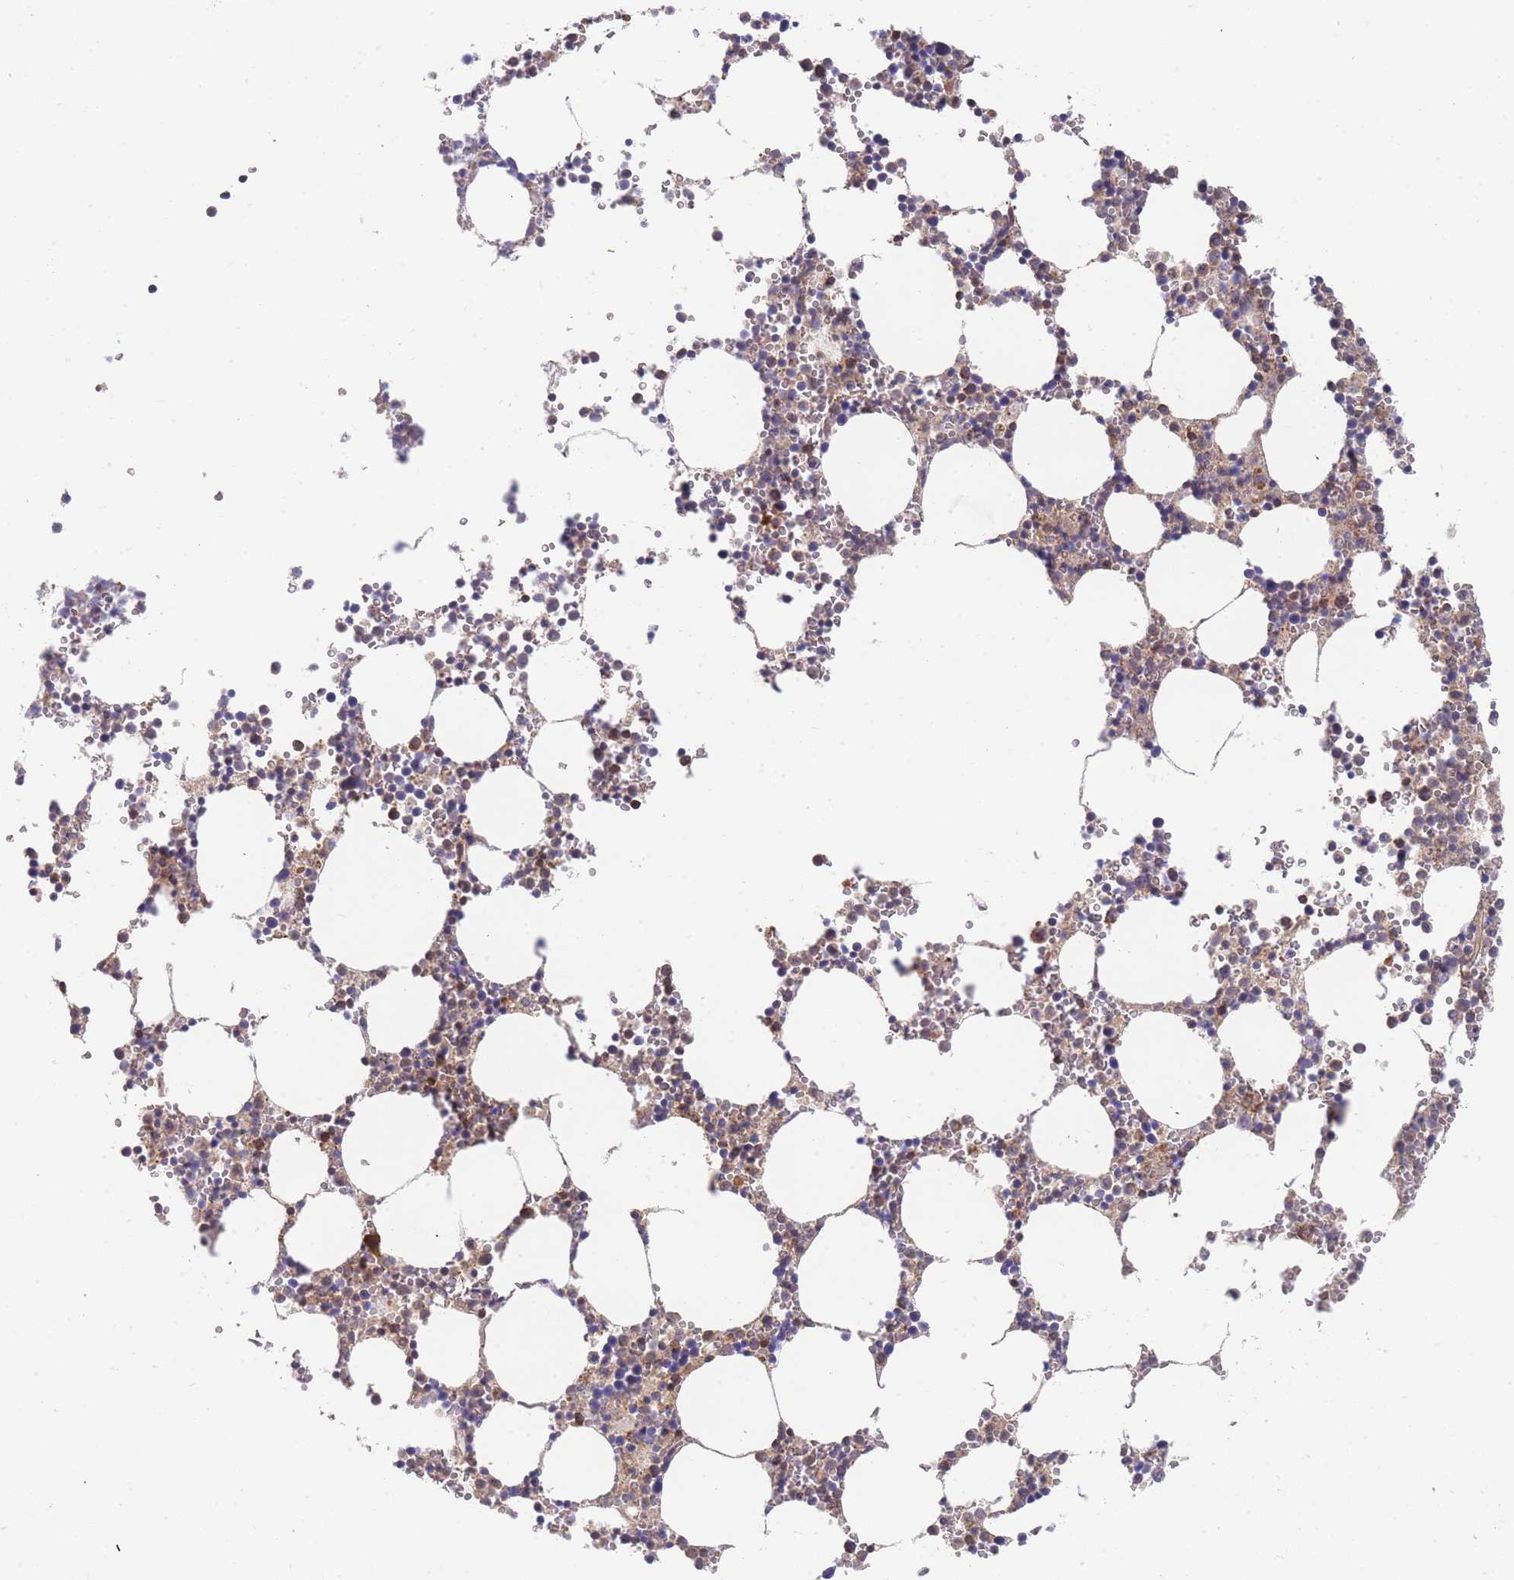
{"staining": {"intensity": "weak", "quantity": "<25%", "location": "cytoplasmic/membranous"}, "tissue": "bone marrow", "cell_type": "Hematopoietic cells", "image_type": "normal", "snomed": [{"axis": "morphology", "description": "Normal tissue, NOS"}, {"axis": "topography", "description": "Bone marrow"}], "caption": "Immunohistochemical staining of normal human bone marrow shows no significant staining in hematopoietic cells.", "gene": "MRPS18B", "patient": {"sex": "female", "age": 64}}